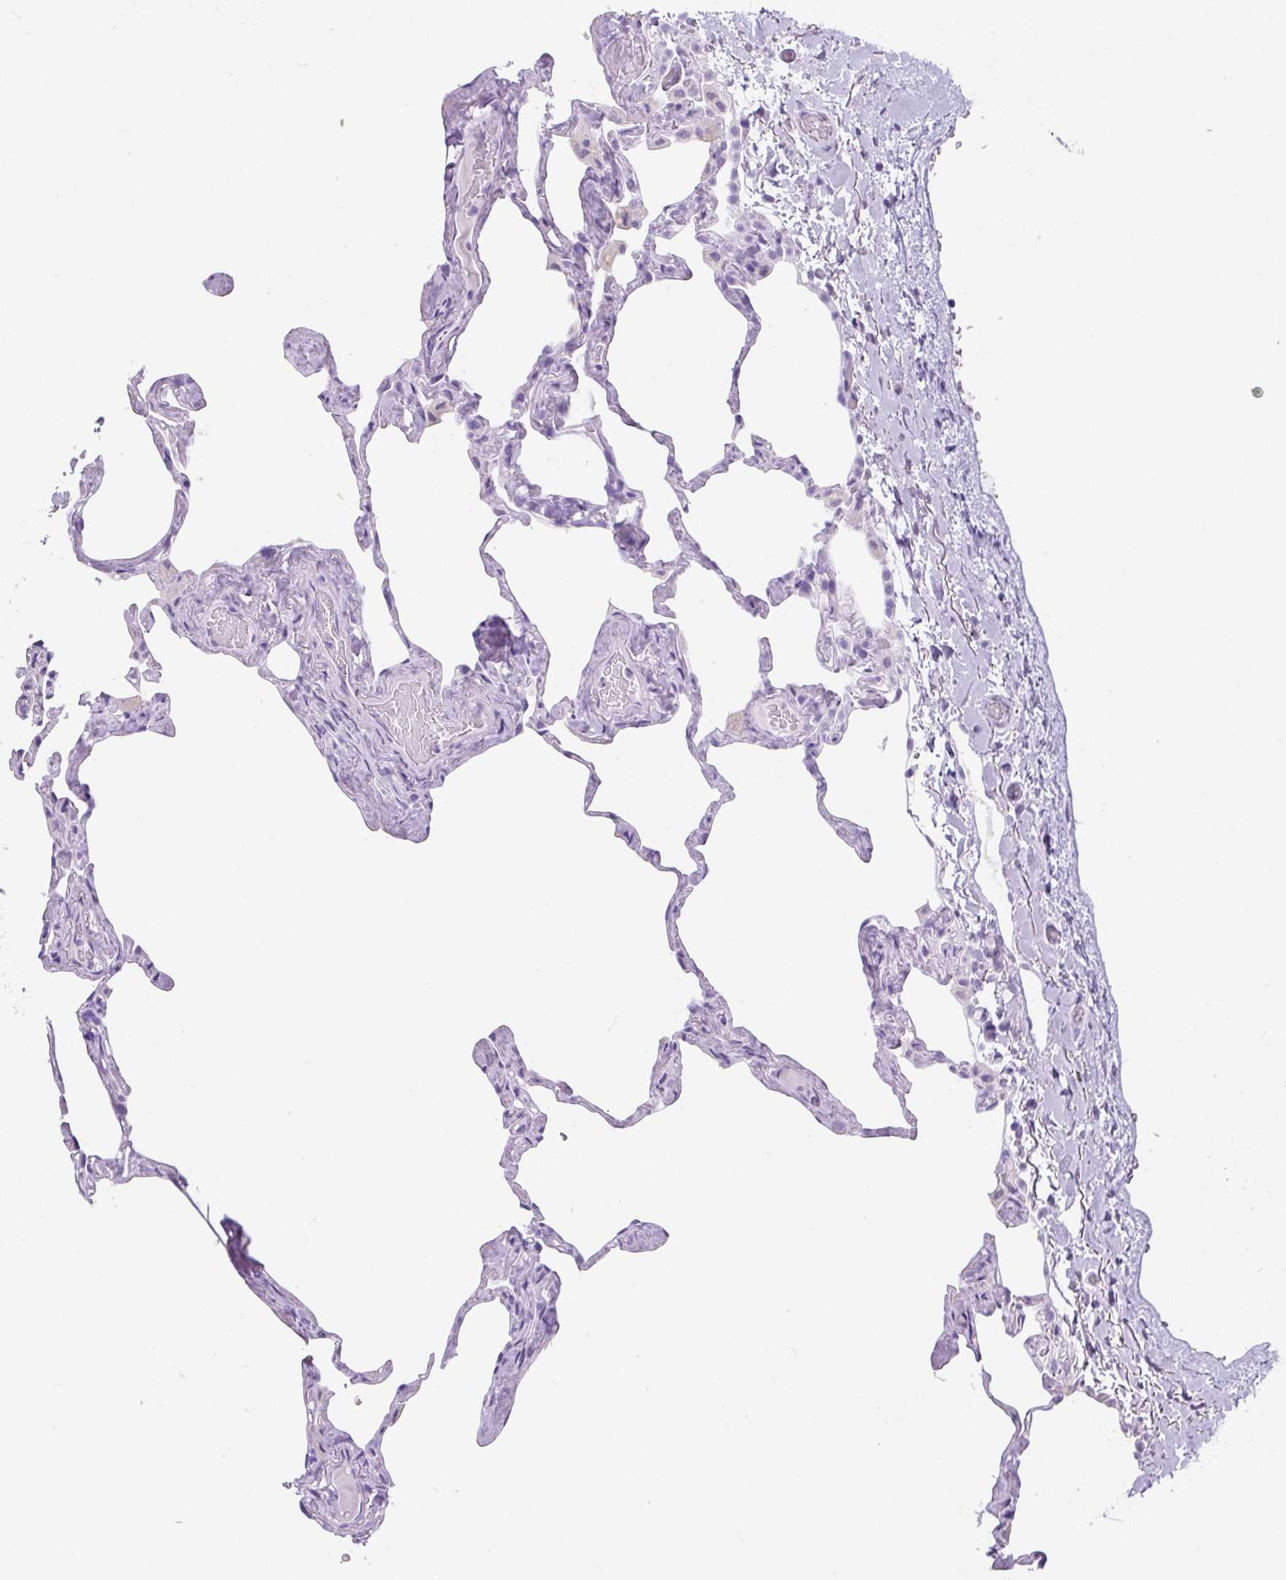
{"staining": {"intensity": "negative", "quantity": "none", "location": "none"}, "tissue": "lung", "cell_type": "Alveolar cells", "image_type": "normal", "snomed": [{"axis": "morphology", "description": "Normal tissue, NOS"}, {"axis": "topography", "description": "Lung"}], "caption": "A high-resolution histopathology image shows IHC staining of unremarkable lung, which shows no significant expression in alveolar cells. The staining is performed using DAB brown chromogen with nuclei counter-stained in using hematoxylin.", "gene": "CHGA", "patient": {"sex": "male", "age": 65}}